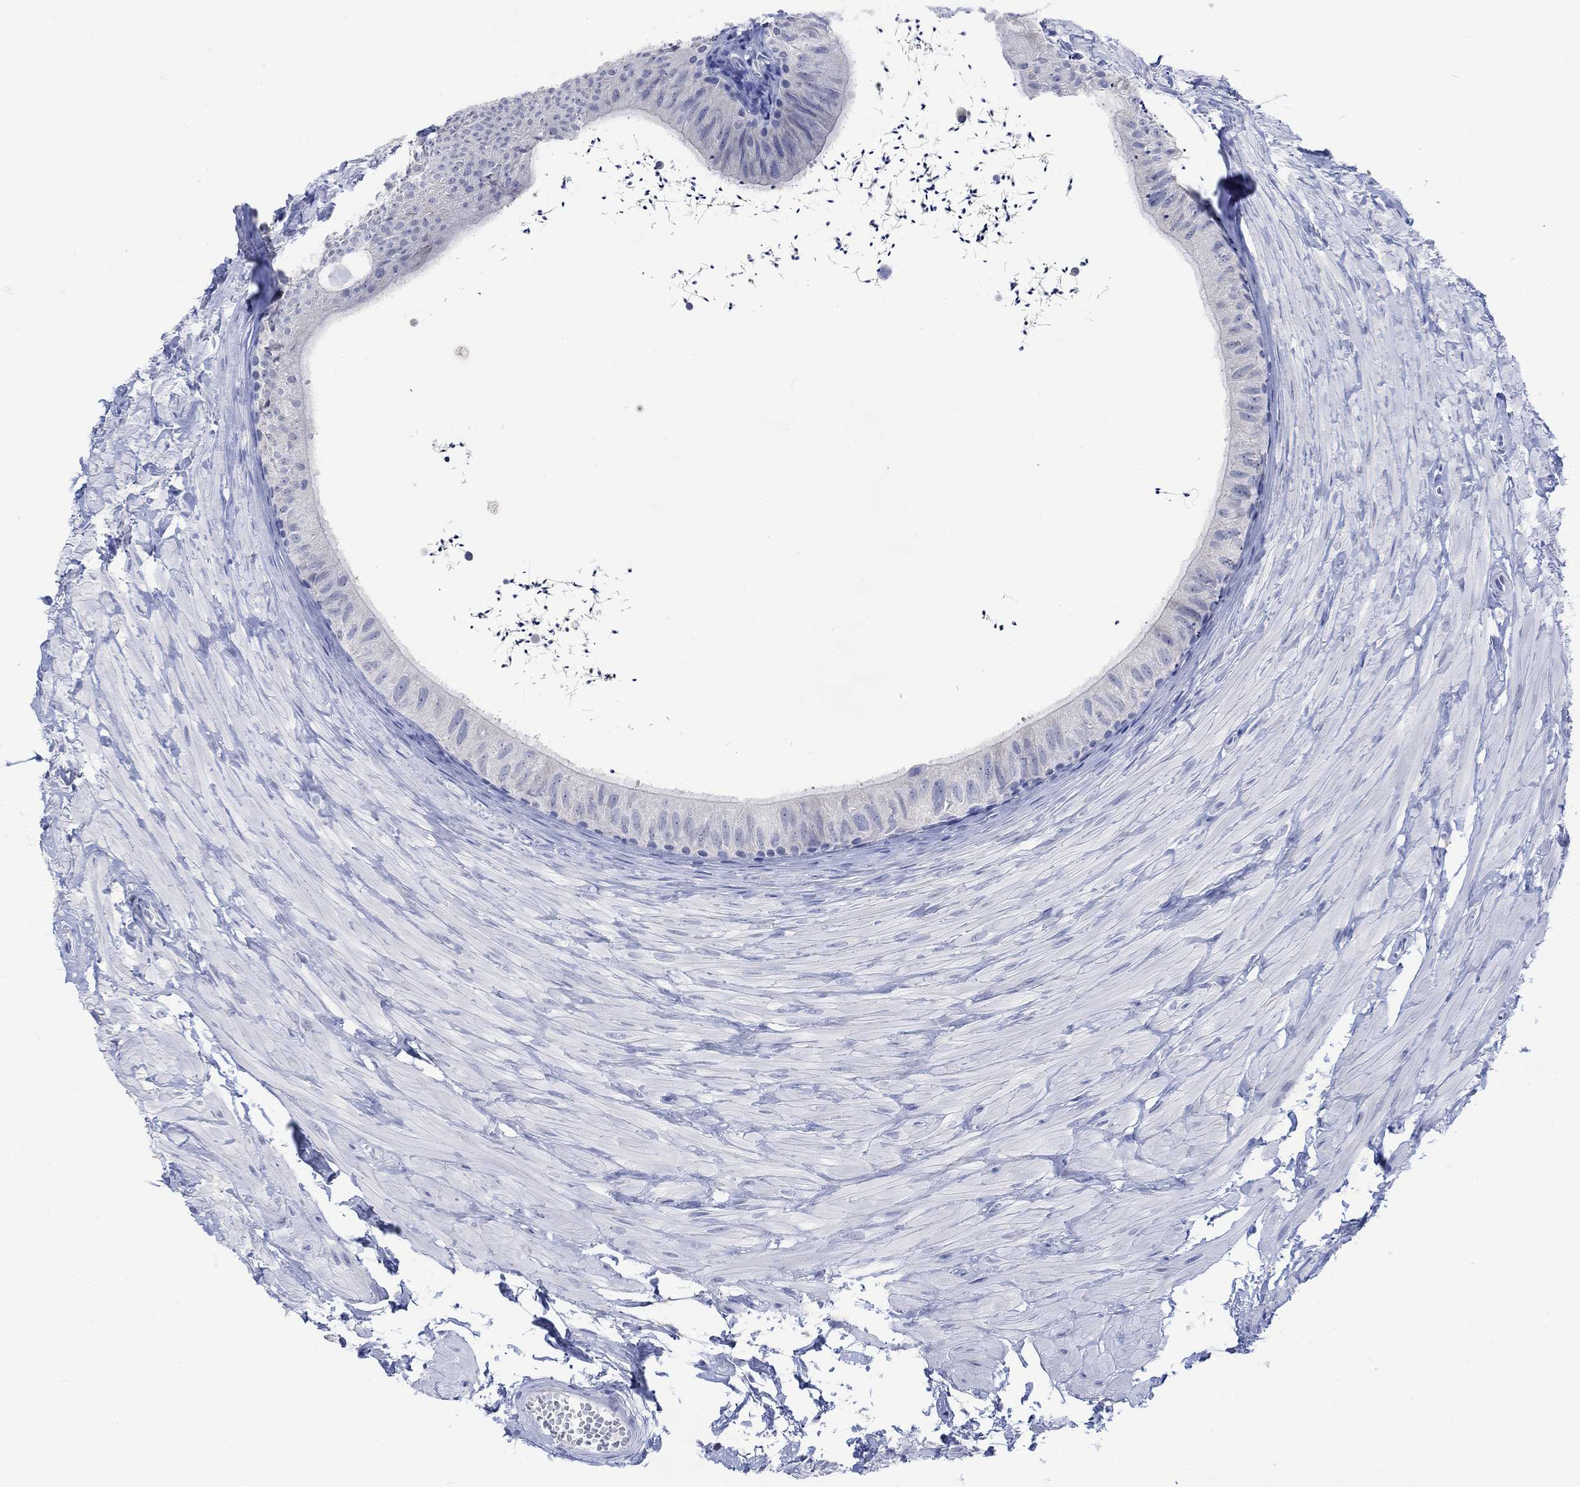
{"staining": {"intensity": "negative", "quantity": "none", "location": "none"}, "tissue": "epididymis", "cell_type": "Glandular cells", "image_type": "normal", "snomed": [{"axis": "morphology", "description": "Normal tissue, NOS"}, {"axis": "topography", "description": "Epididymis"}], "caption": "This is an immunohistochemistry (IHC) image of normal epididymis. There is no positivity in glandular cells.", "gene": "FBP2", "patient": {"sex": "male", "age": 32}}